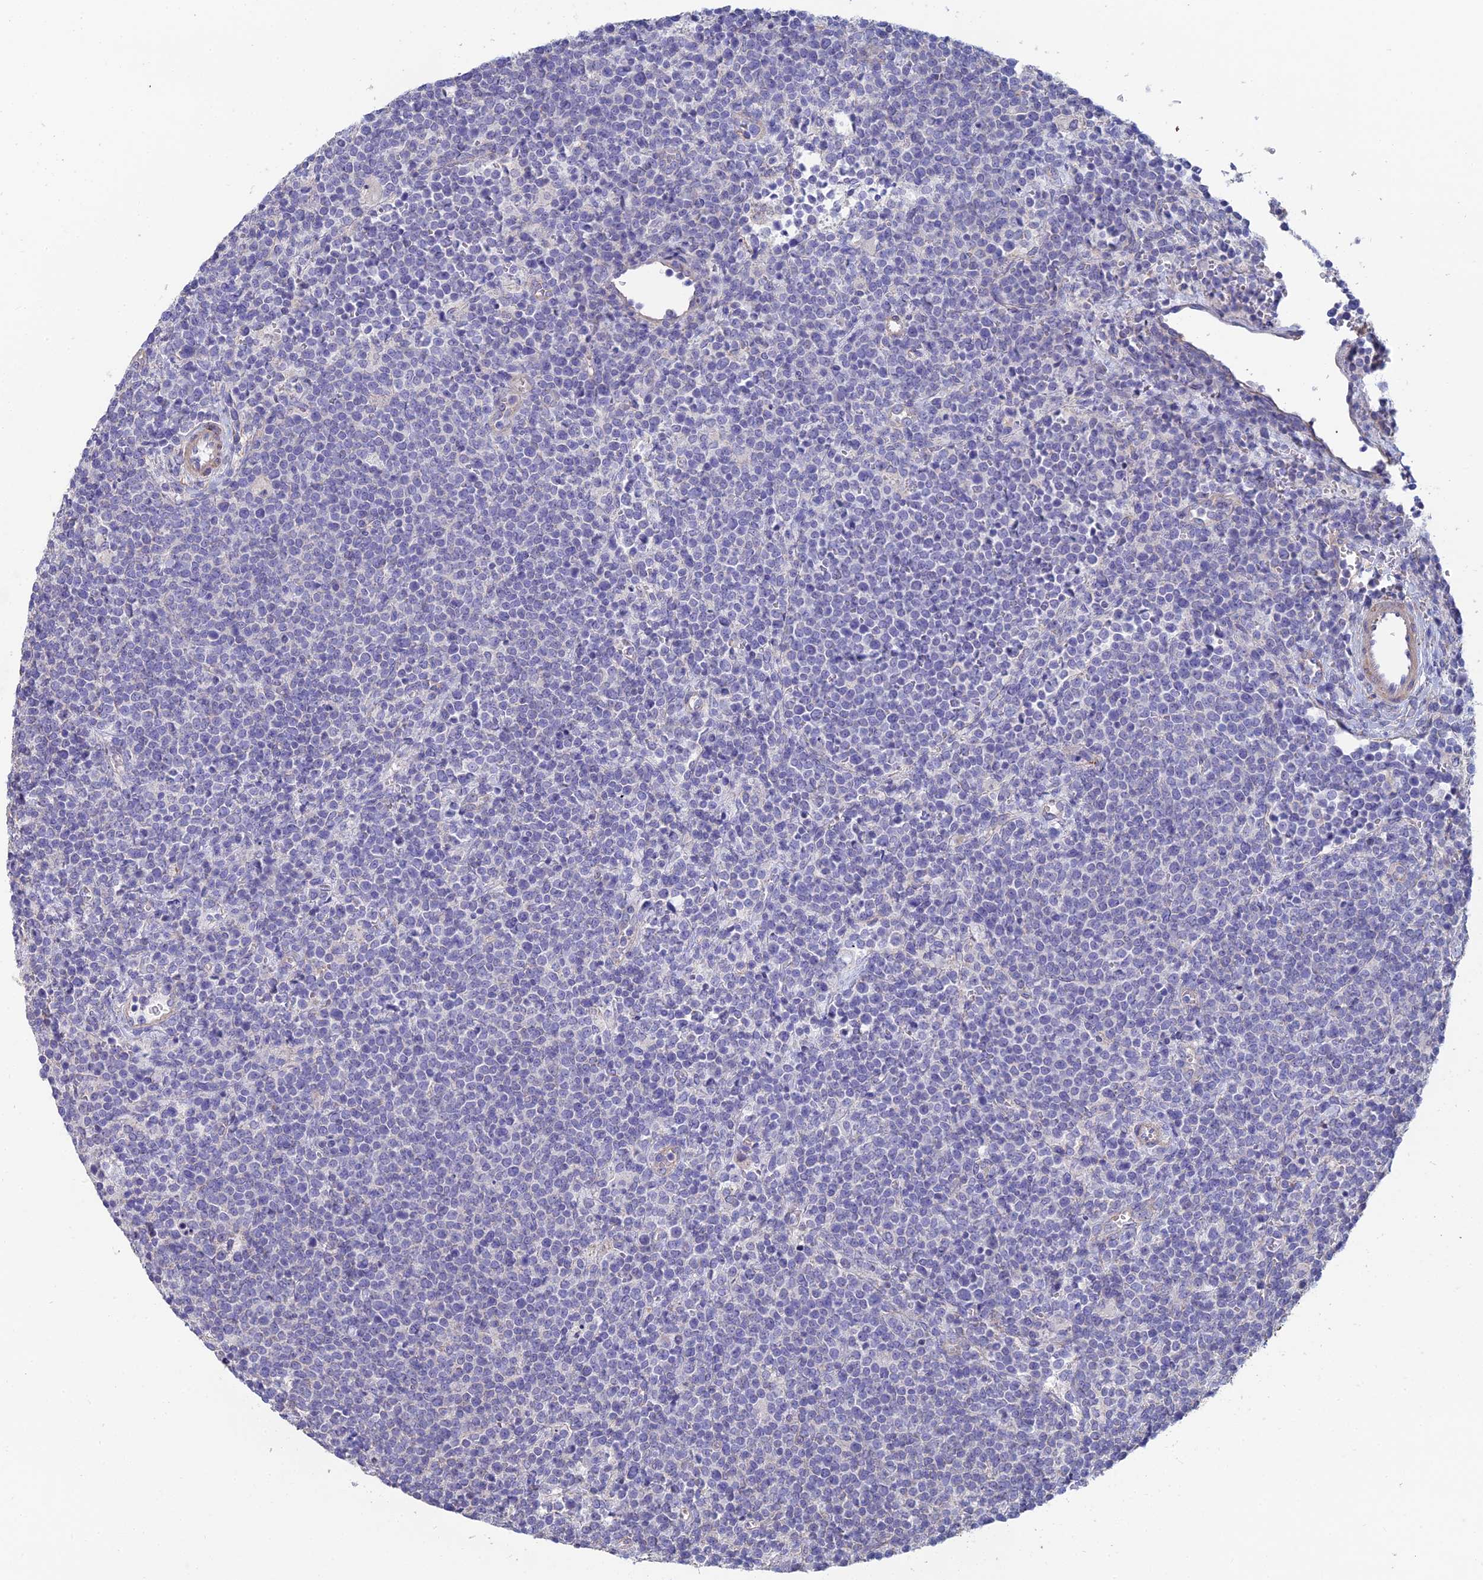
{"staining": {"intensity": "negative", "quantity": "none", "location": "none"}, "tissue": "lymphoma", "cell_type": "Tumor cells", "image_type": "cancer", "snomed": [{"axis": "morphology", "description": "Malignant lymphoma, non-Hodgkin's type, High grade"}, {"axis": "topography", "description": "Lymph node"}], "caption": "This is an immunohistochemistry image of human lymphoma. There is no expression in tumor cells.", "gene": "PCDHA5", "patient": {"sex": "male", "age": 61}}